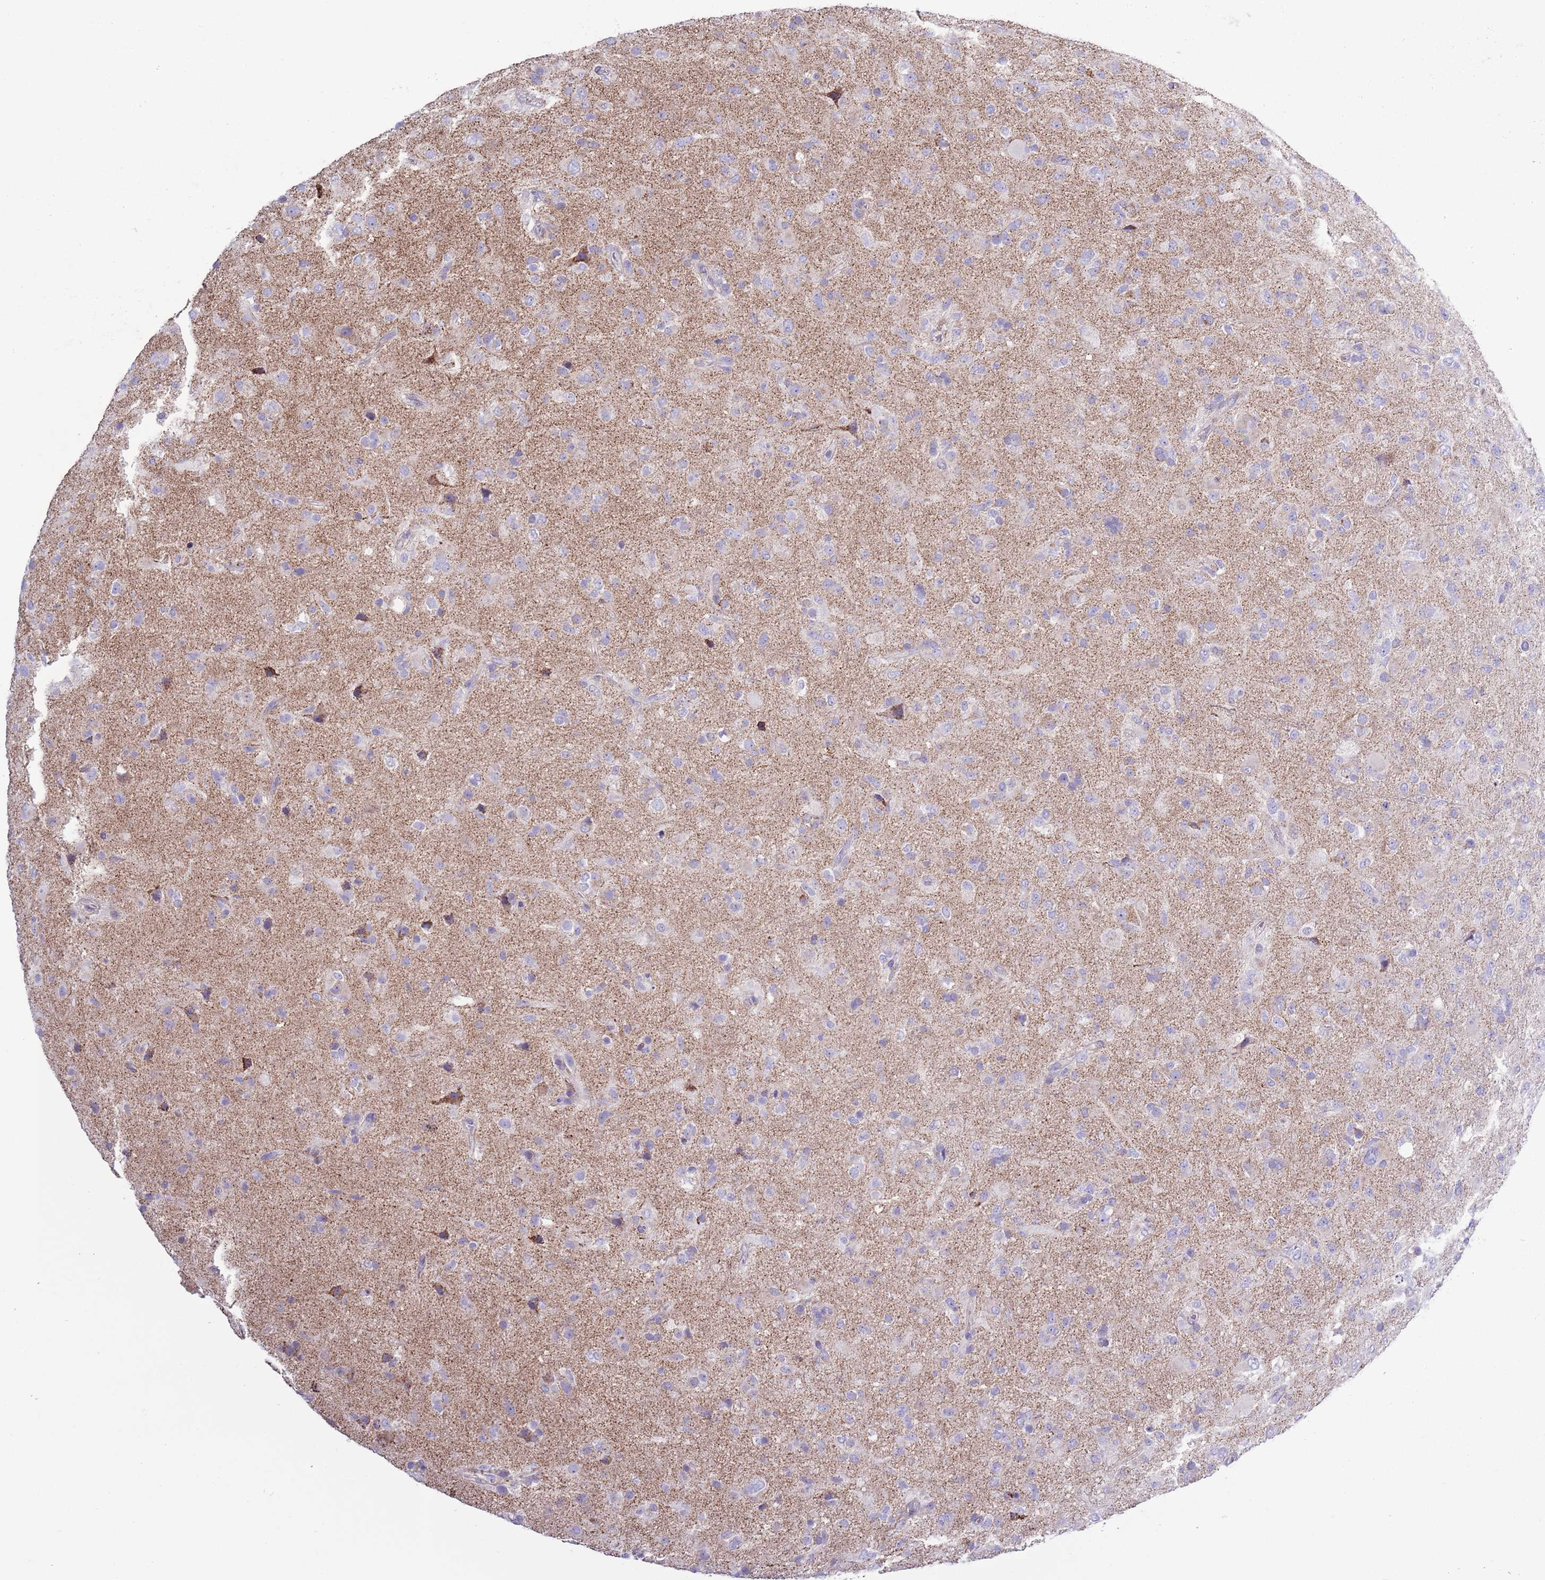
{"staining": {"intensity": "negative", "quantity": "none", "location": "none"}, "tissue": "glioma", "cell_type": "Tumor cells", "image_type": "cancer", "snomed": [{"axis": "morphology", "description": "Glioma, malignant, Low grade"}, {"axis": "topography", "description": "Brain"}], "caption": "Immunohistochemistry (IHC) histopathology image of malignant glioma (low-grade) stained for a protein (brown), which reveals no positivity in tumor cells.", "gene": "ATP6V1B1", "patient": {"sex": "male", "age": 65}}